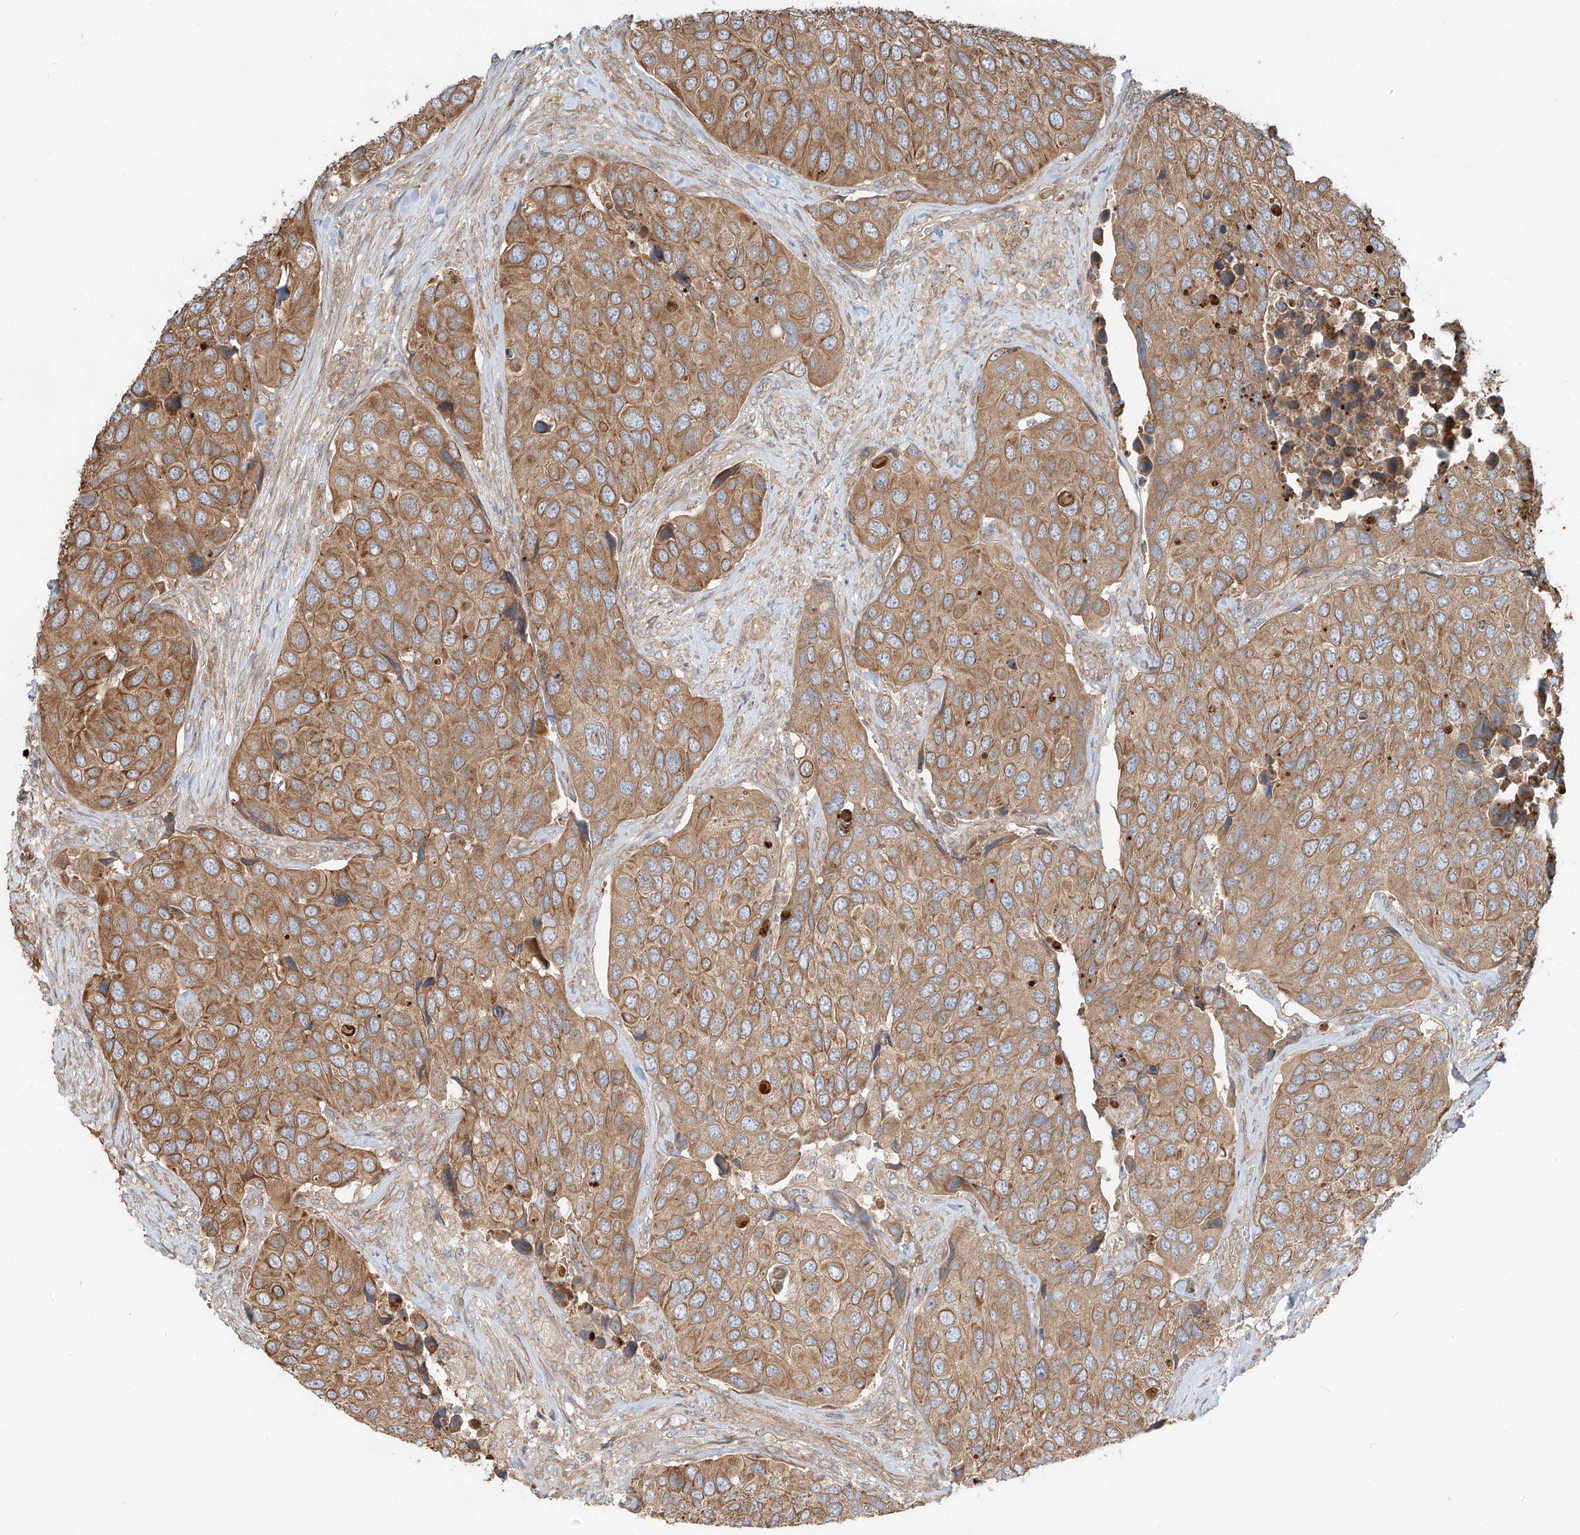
{"staining": {"intensity": "moderate", "quantity": ">75%", "location": "cytoplasmic/membranous"}, "tissue": "urothelial cancer", "cell_type": "Tumor cells", "image_type": "cancer", "snomed": [{"axis": "morphology", "description": "Urothelial carcinoma, High grade"}, {"axis": "topography", "description": "Urinary bladder"}], "caption": "Tumor cells exhibit medium levels of moderate cytoplasmic/membranous positivity in about >75% of cells in high-grade urothelial carcinoma.", "gene": "CEP162", "patient": {"sex": "male", "age": 74}}